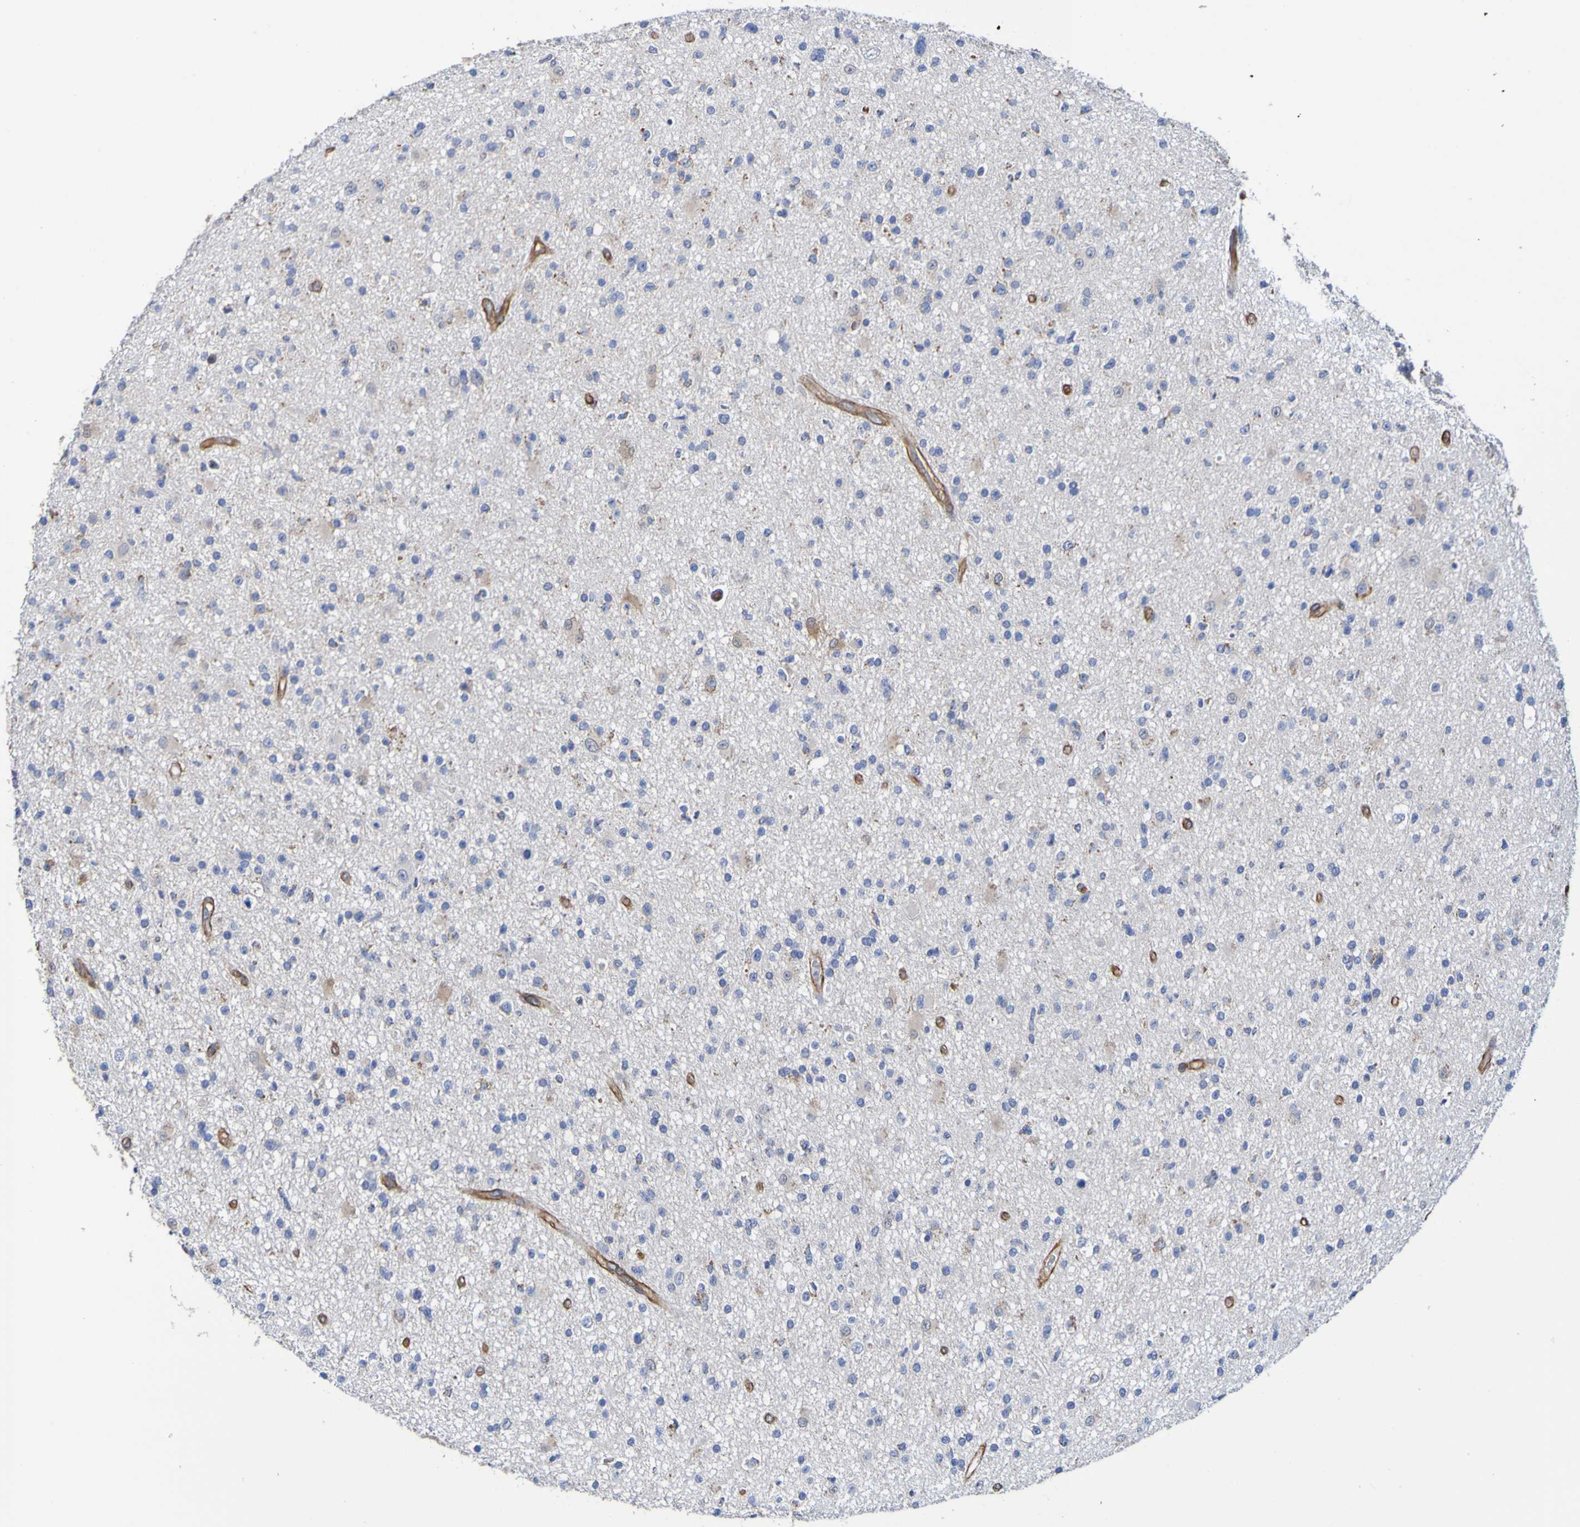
{"staining": {"intensity": "weak", "quantity": "<25%", "location": "cytoplasmic/membranous"}, "tissue": "glioma", "cell_type": "Tumor cells", "image_type": "cancer", "snomed": [{"axis": "morphology", "description": "Glioma, malignant, High grade"}, {"axis": "topography", "description": "Brain"}], "caption": "Glioma stained for a protein using immunohistochemistry (IHC) displays no expression tumor cells.", "gene": "ELMOD3", "patient": {"sex": "male", "age": 33}}